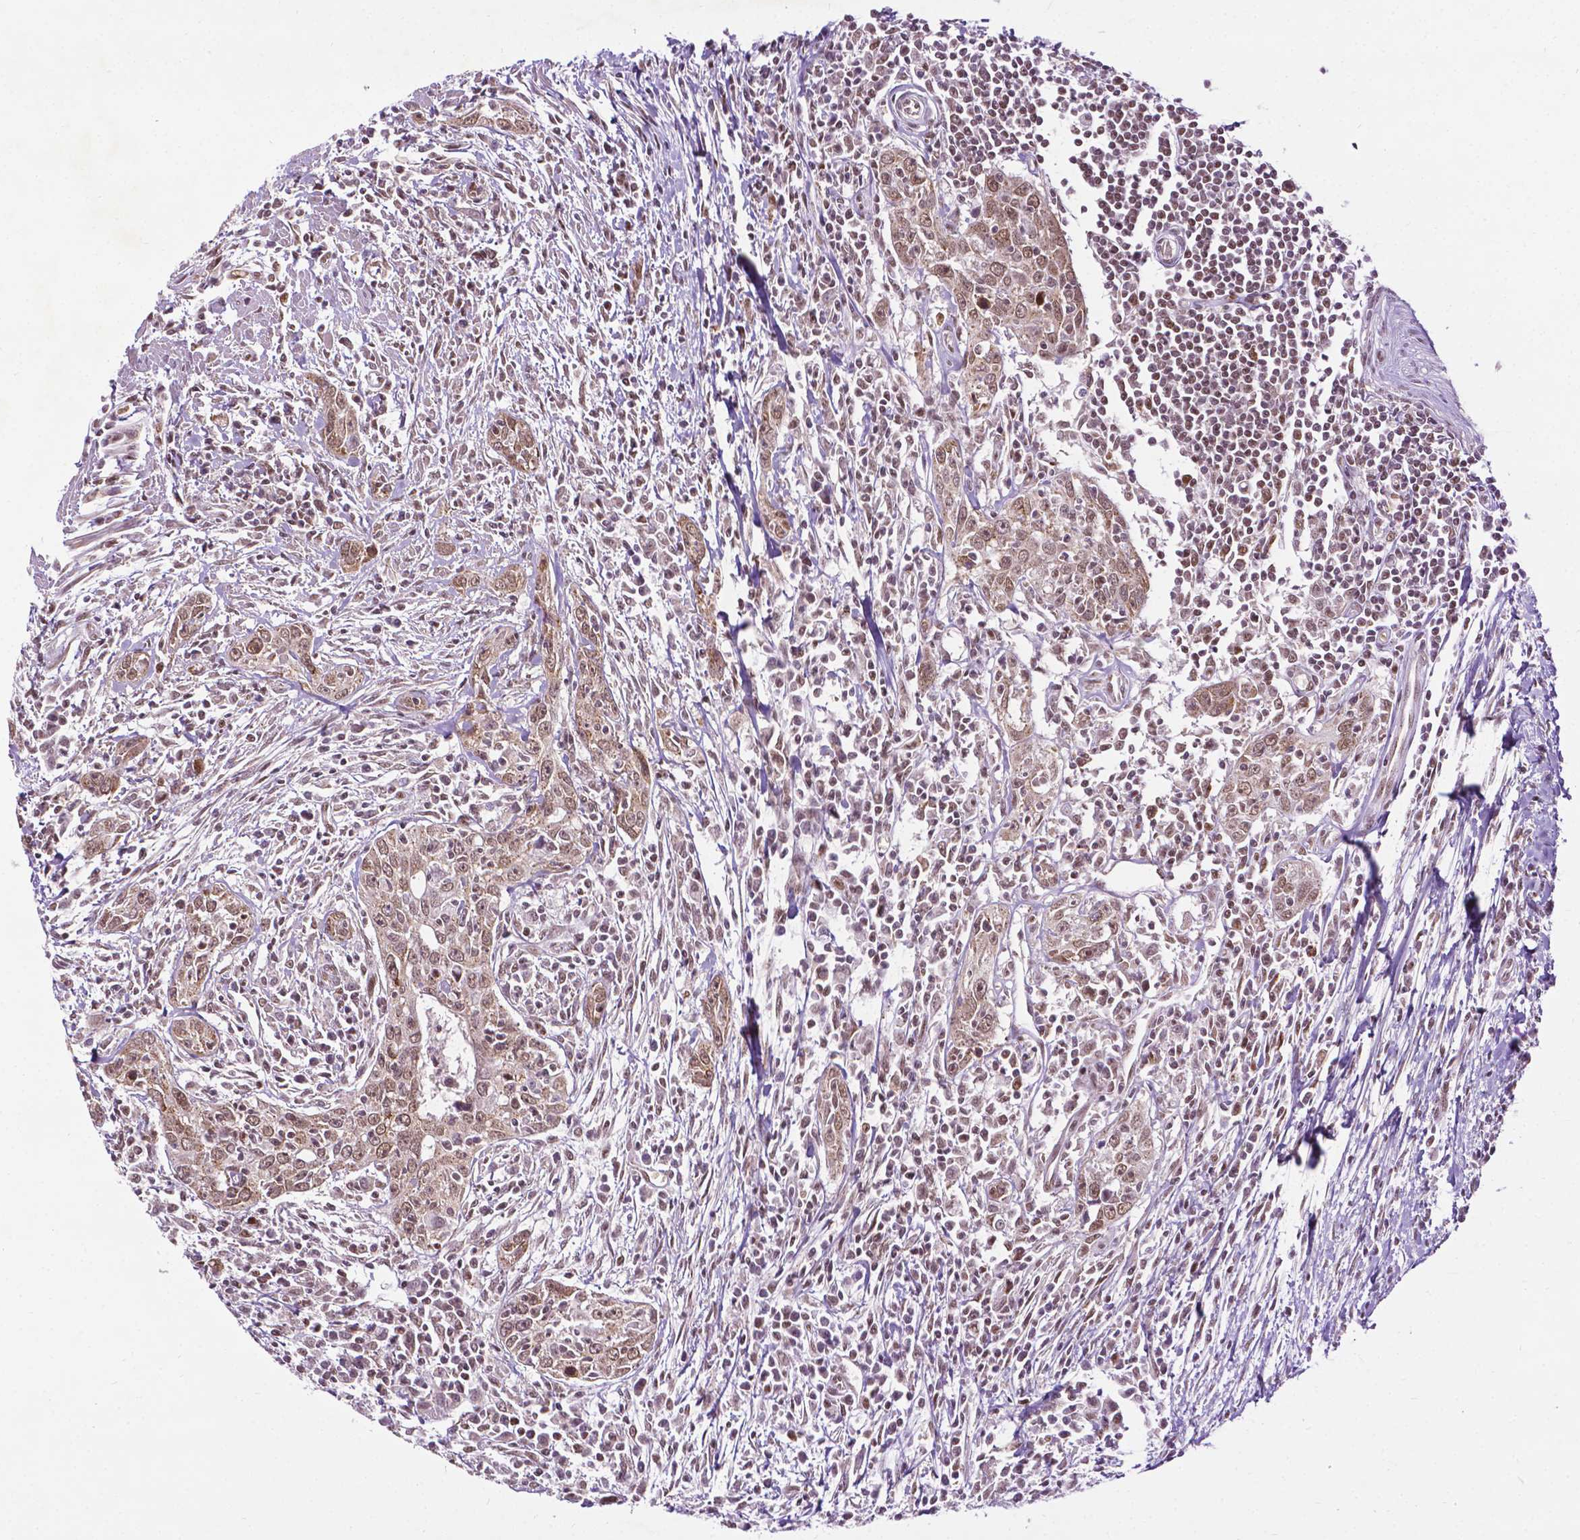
{"staining": {"intensity": "moderate", "quantity": ">75%", "location": "cytoplasmic/membranous,nuclear"}, "tissue": "urothelial cancer", "cell_type": "Tumor cells", "image_type": "cancer", "snomed": [{"axis": "morphology", "description": "Urothelial carcinoma, High grade"}, {"axis": "topography", "description": "Urinary bladder"}], "caption": "Moderate cytoplasmic/membranous and nuclear protein staining is appreciated in approximately >75% of tumor cells in urothelial carcinoma (high-grade).", "gene": "ZNF41", "patient": {"sex": "male", "age": 83}}